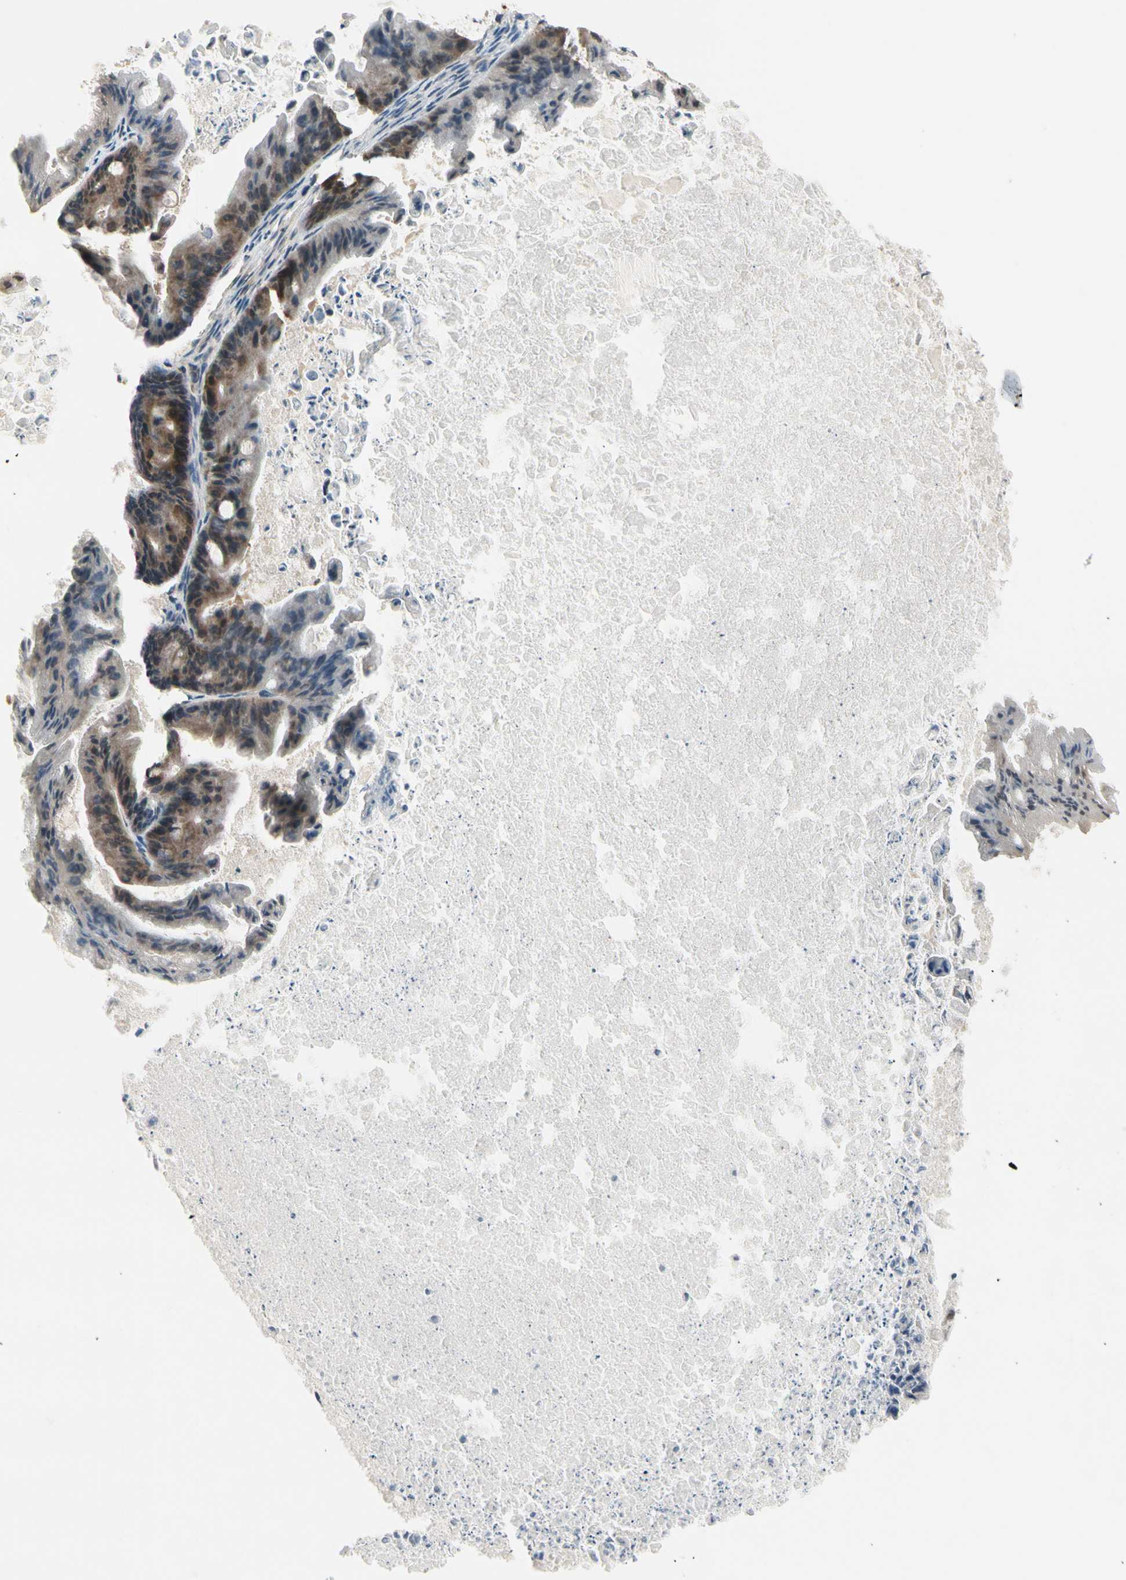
{"staining": {"intensity": "moderate", "quantity": "25%-75%", "location": "cytoplasmic/membranous"}, "tissue": "ovarian cancer", "cell_type": "Tumor cells", "image_type": "cancer", "snomed": [{"axis": "morphology", "description": "Cystadenocarcinoma, mucinous, NOS"}, {"axis": "topography", "description": "Ovary"}], "caption": "A brown stain shows moderate cytoplasmic/membranous positivity of a protein in ovarian cancer tumor cells. (Stains: DAB (3,3'-diaminobenzidine) in brown, nuclei in blue, Microscopy: brightfield microscopy at high magnification).", "gene": "OXSR1", "patient": {"sex": "female", "age": 37}}